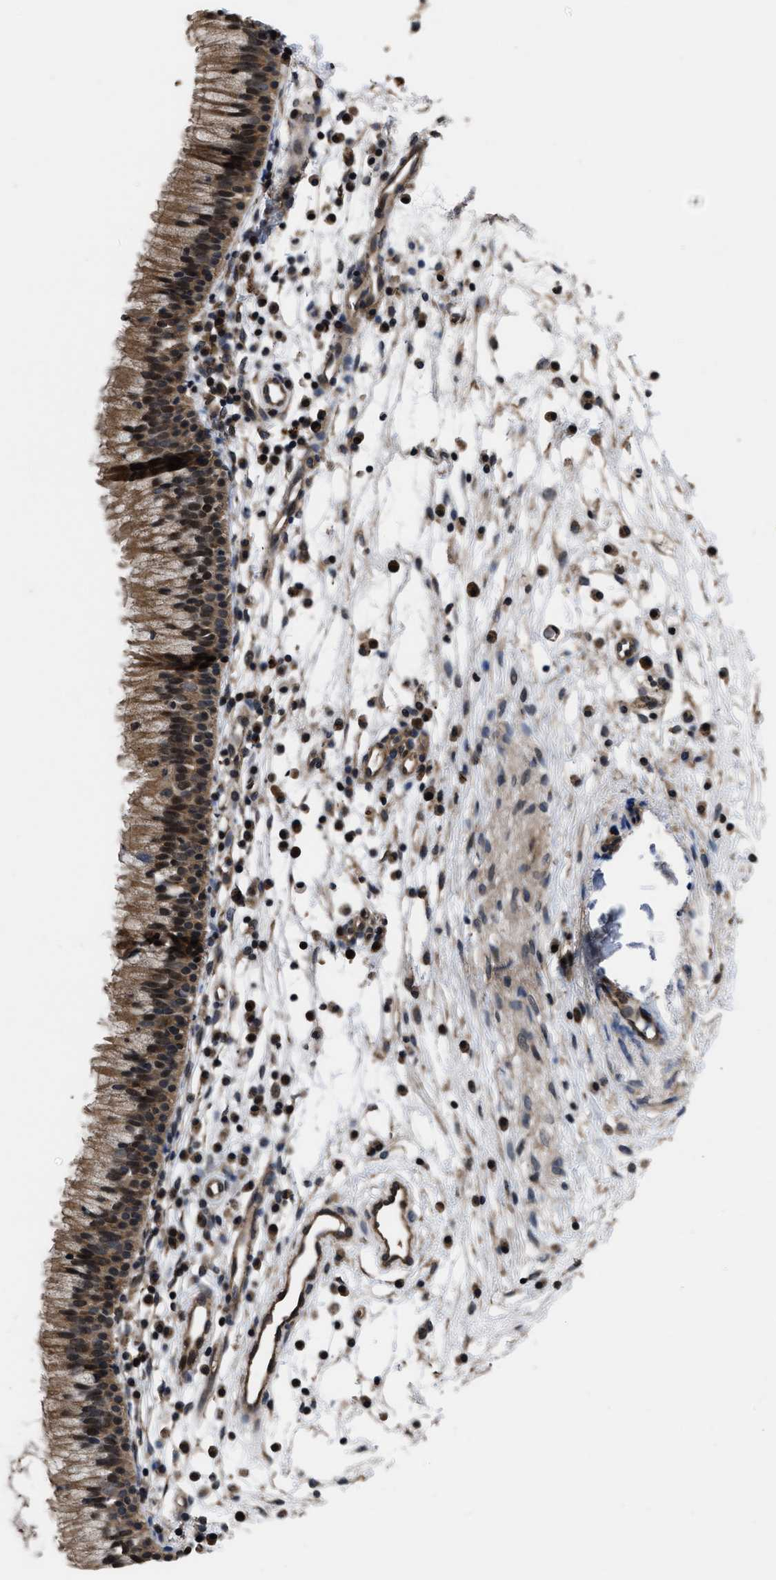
{"staining": {"intensity": "moderate", "quantity": ">75%", "location": "cytoplasmic/membranous,nuclear"}, "tissue": "nasopharynx", "cell_type": "Respiratory epithelial cells", "image_type": "normal", "snomed": [{"axis": "morphology", "description": "Normal tissue, NOS"}, {"axis": "topography", "description": "Nasopharynx"}], "caption": "A medium amount of moderate cytoplasmic/membranous,nuclear positivity is seen in approximately >75% of respiratory epithelial cells in benign nasopharynx.", "gene": "DNAJC14", "patient": {"sex": "male", "age": 21}}